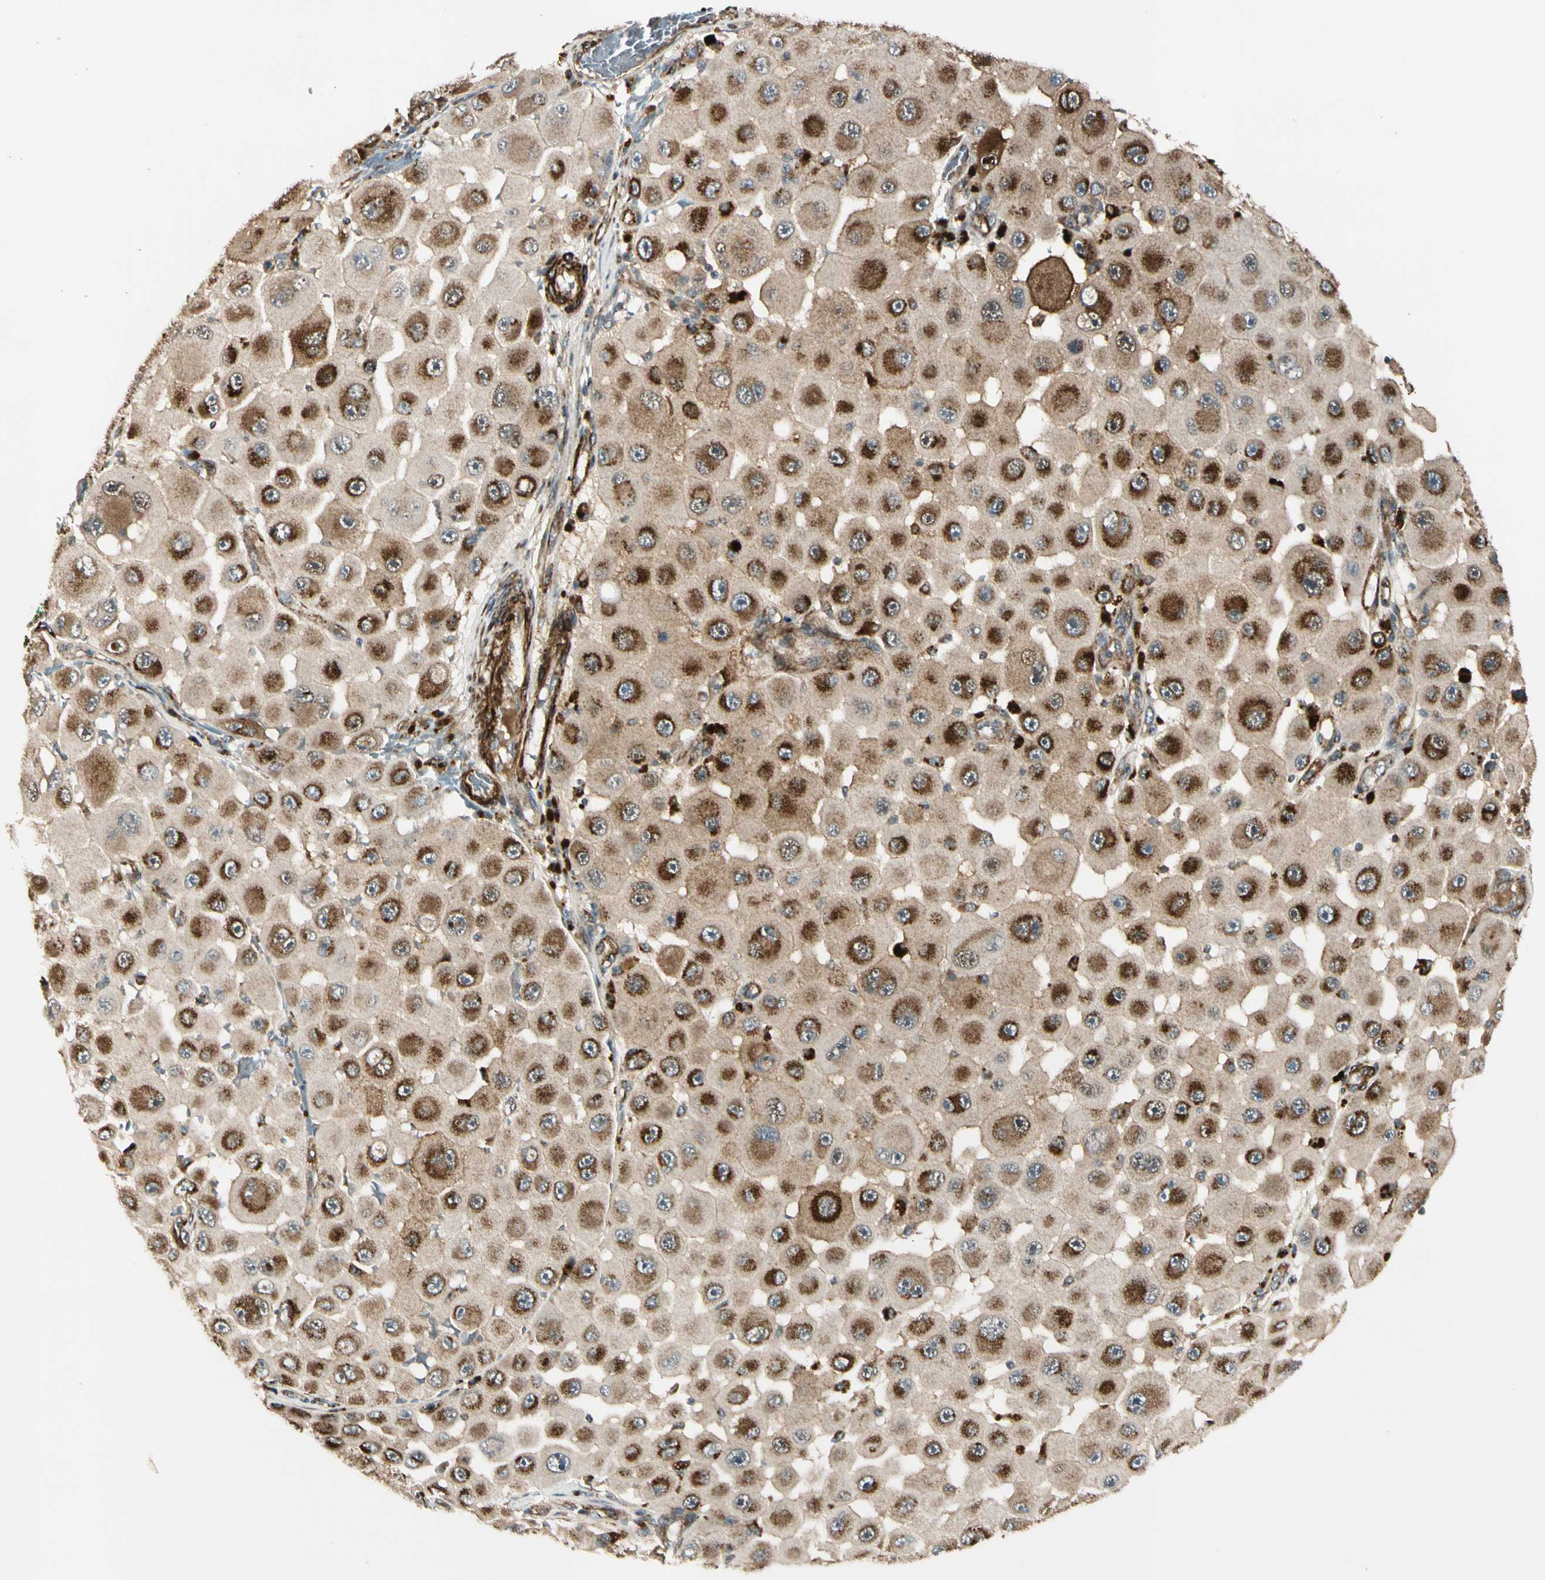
{"staining": {"intensity": "strong", "quantity": ">75%", "location": "cytoplasmic/membranous"}, "tissue": "melanoma", "cell_type": "Tumor cells", "image_type": "cancer", "snomed": [{"axis": "morphology", "description": "Malignant melanoma, NOS"}, {"axis": "topography", "description": "Skin"}], "caption": "Human melanoma stained for a protein (brown) reveals strong cytoplasmic/membranous positive staining in about >75% of tumor cells.", "gene": "GCK", "patient": {"sex": "female", "age": 81}}